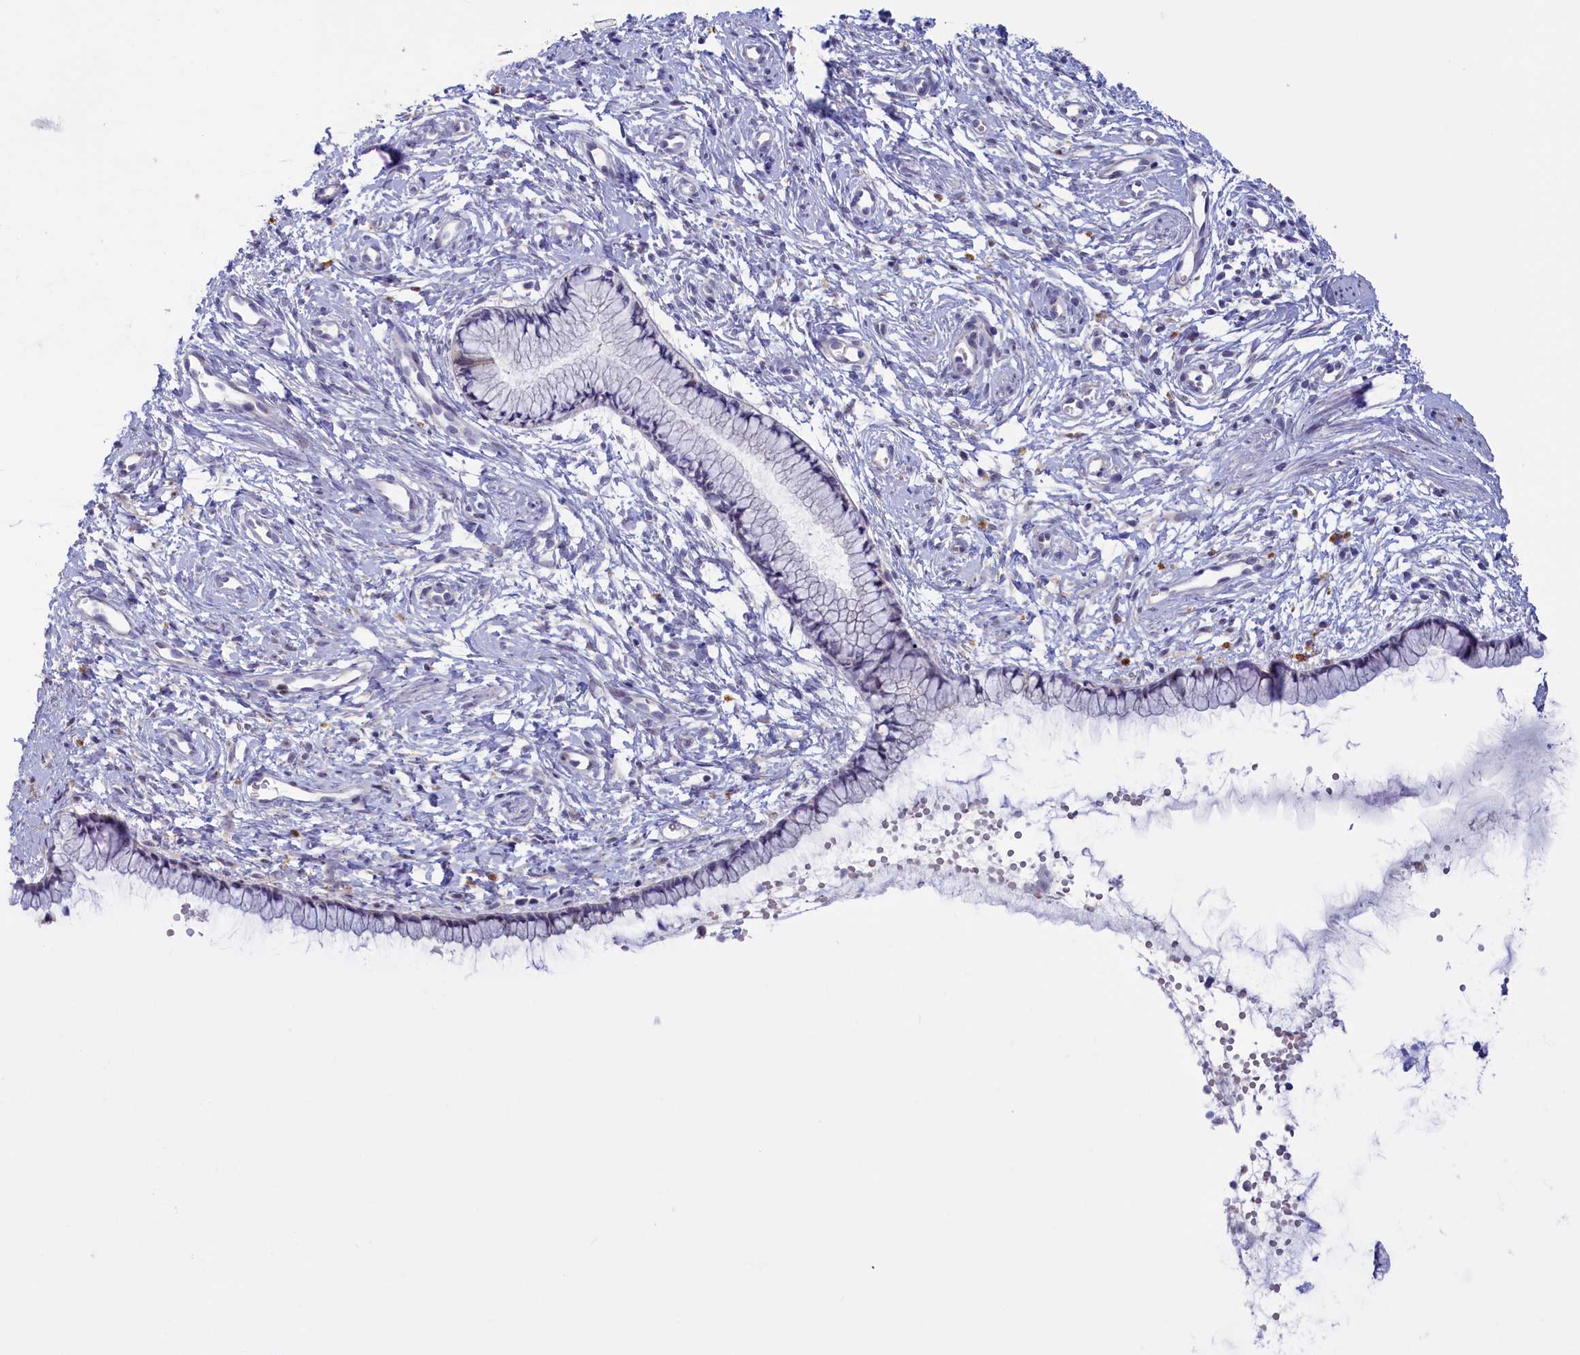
{"staining": {"intensity": "negative", "quantity": "none", "location": "none"}, "tissue": "cervix", "cell_type": "Glandular cells", "image_type": "normal", "snomed": [{"axis": "morphology", "description": "Normal tissue, NOS"}, {"axis": "topography", "description": "Cervix"}], "caption": "A high-resolution photomicrograph shows immunohistochemistry staining of normal cervix, which shows no significant expression in glandular cells.", "gene": "HYKK", "patient": {"sex": "female", "age": 57}}